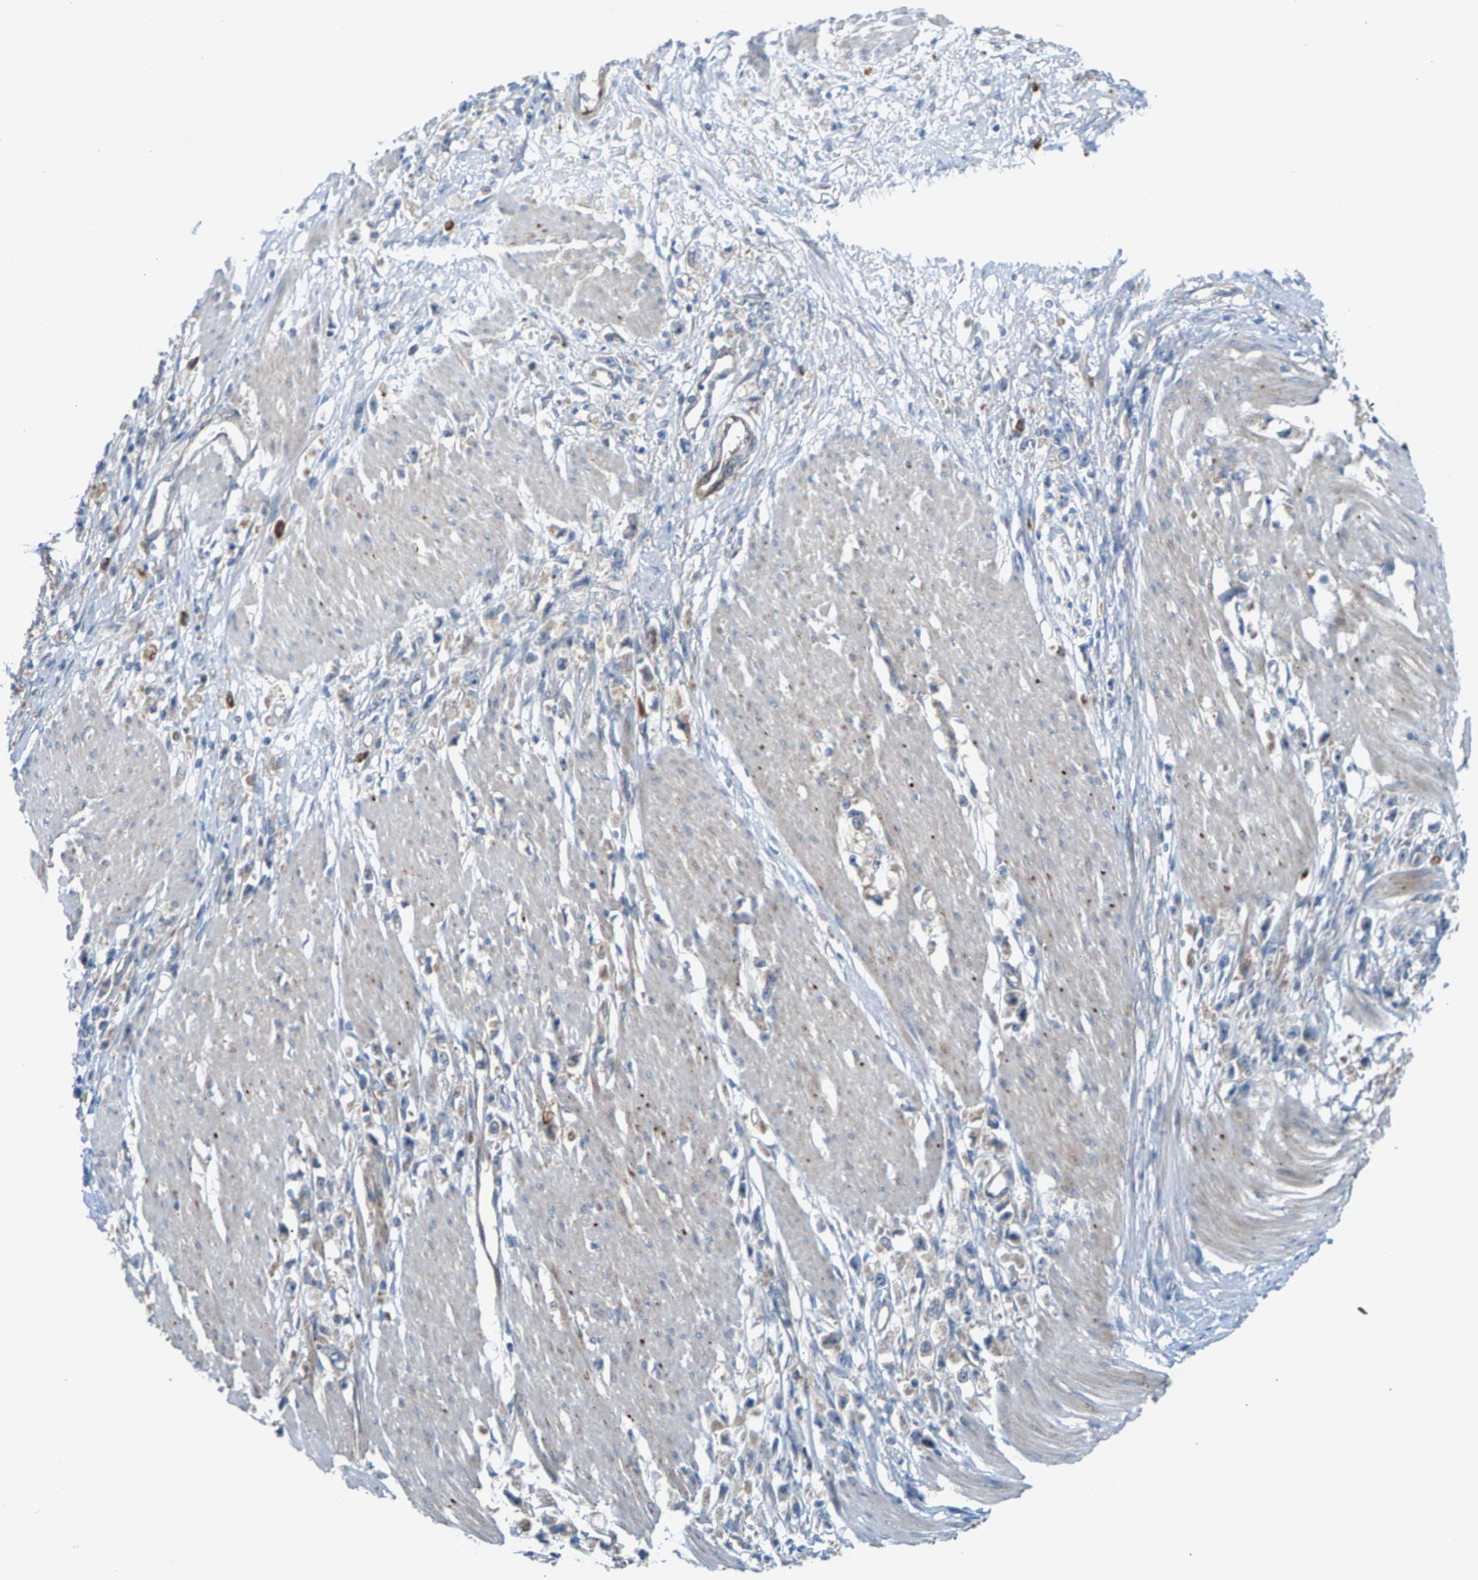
{"staining": {"intensity": "weak", "quantity": "<25%", "location": "cytoplasmic/membranous"}, "tissue": "stomach cancer", "cell_type": "Tumor cells", "image_type": "cancer", "snomed": [{"axis": "morphology", "description": "Adenocarcinoma, NOS"}, {"axis": "topography", "description": "Stomach"}], "caption": "This is a micrograph of IHC staining of stomach cancer, which shows no staining in tumor cells.", "gene": "PDCL", "patient": {"sex": "female", "age": 59}}